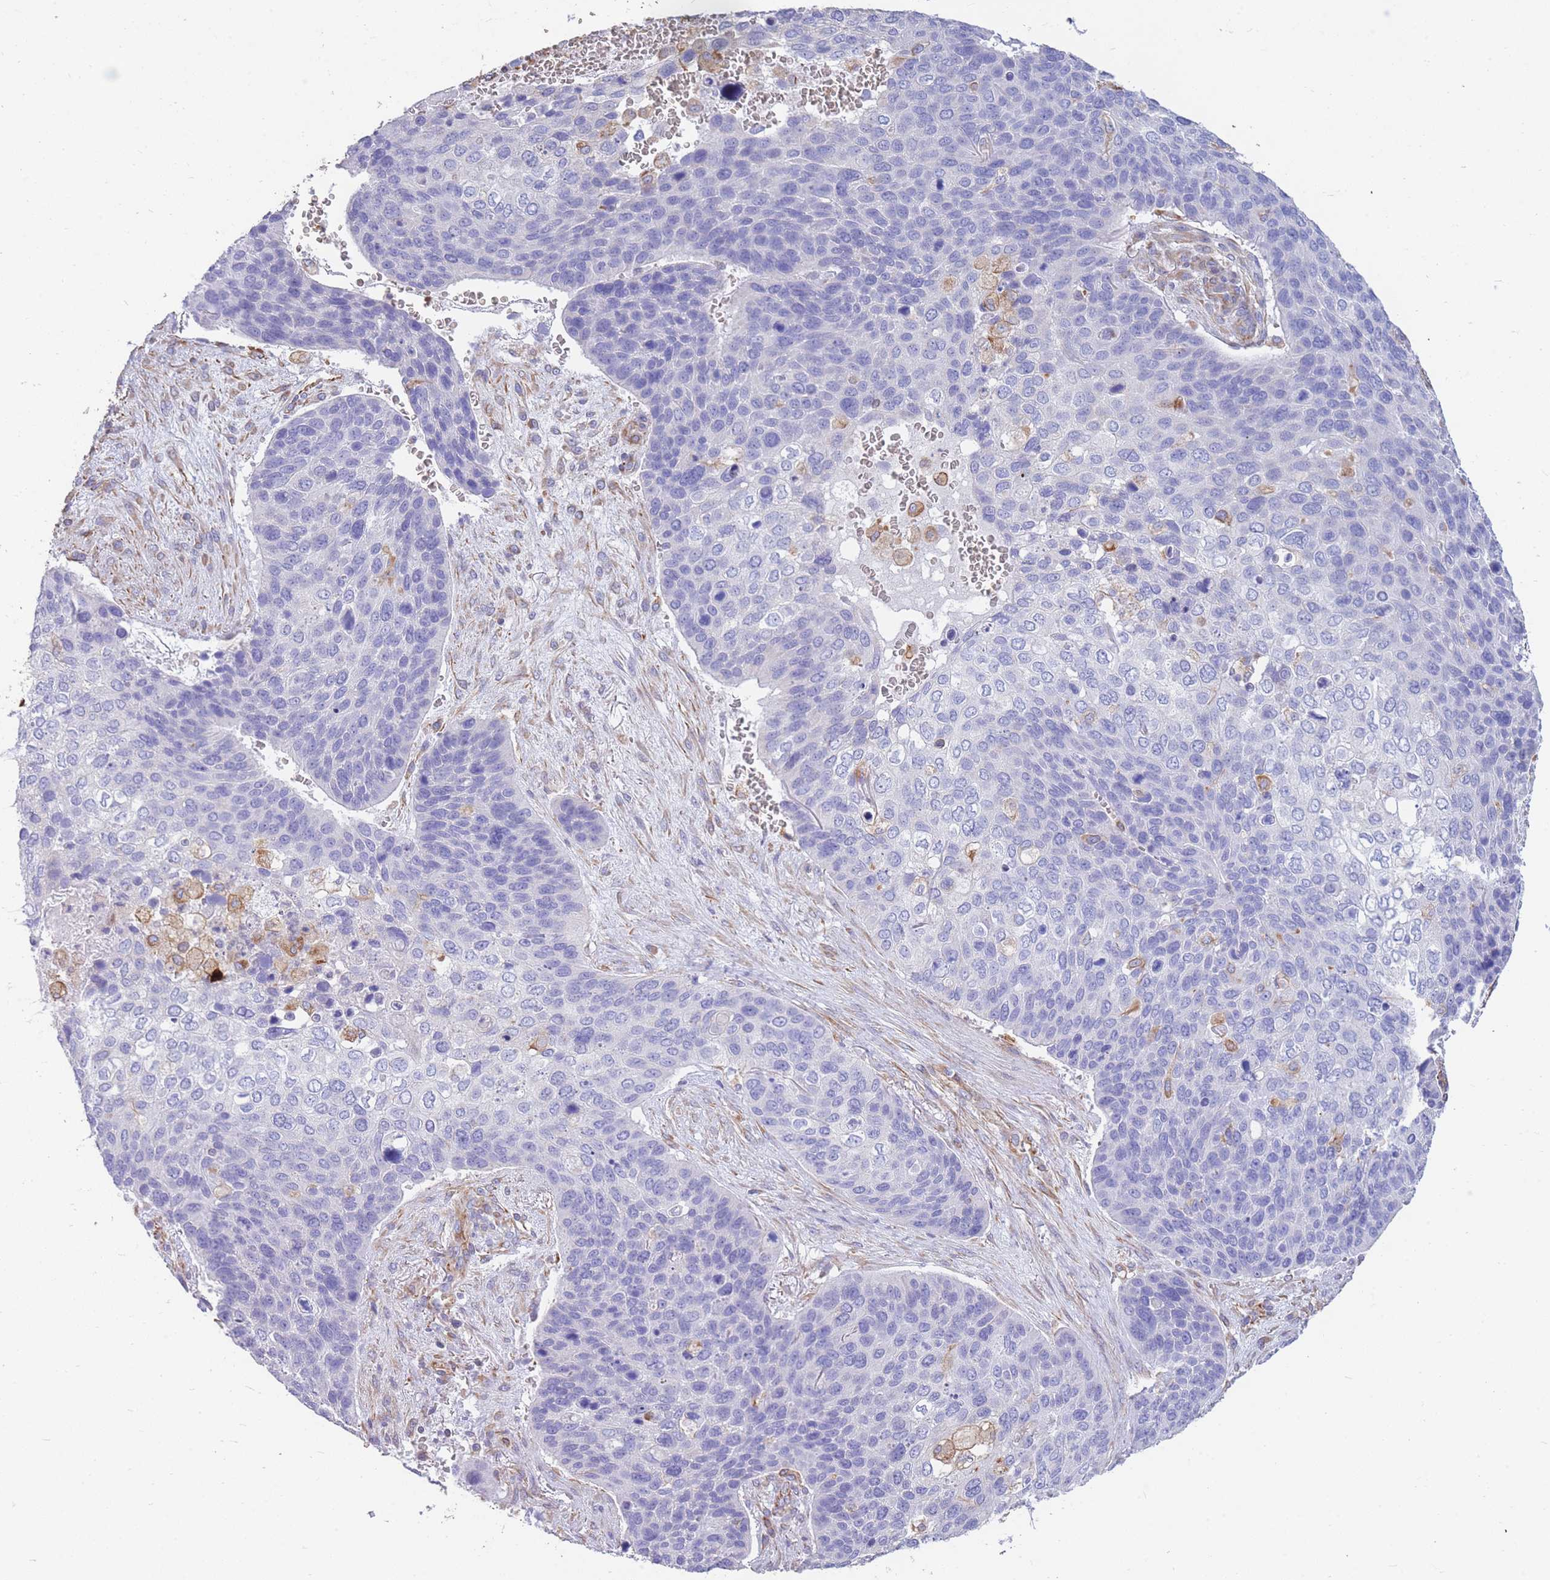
{"staining": {"intensity": "negative", "quantity": "none", "location": "none"}, "tissue": "skin cancer", "cell_type": "Tumor cells", "image_type": "cancer", "snomed": [{"axis": "morphology", "description": "Basal cell carcinoma"}, {"axis": "topography", "description": "Skin"}], "caption": "This photomicrograph is of skin cancer (basal cell carcinoma) stained with immunohistochemistry to label a protein in brown with the nuclei are counter-stained blue. There is no staining in tumor cells.", "gene": "ANKRD53", "patient": {"sex": "female", "age": 74}}